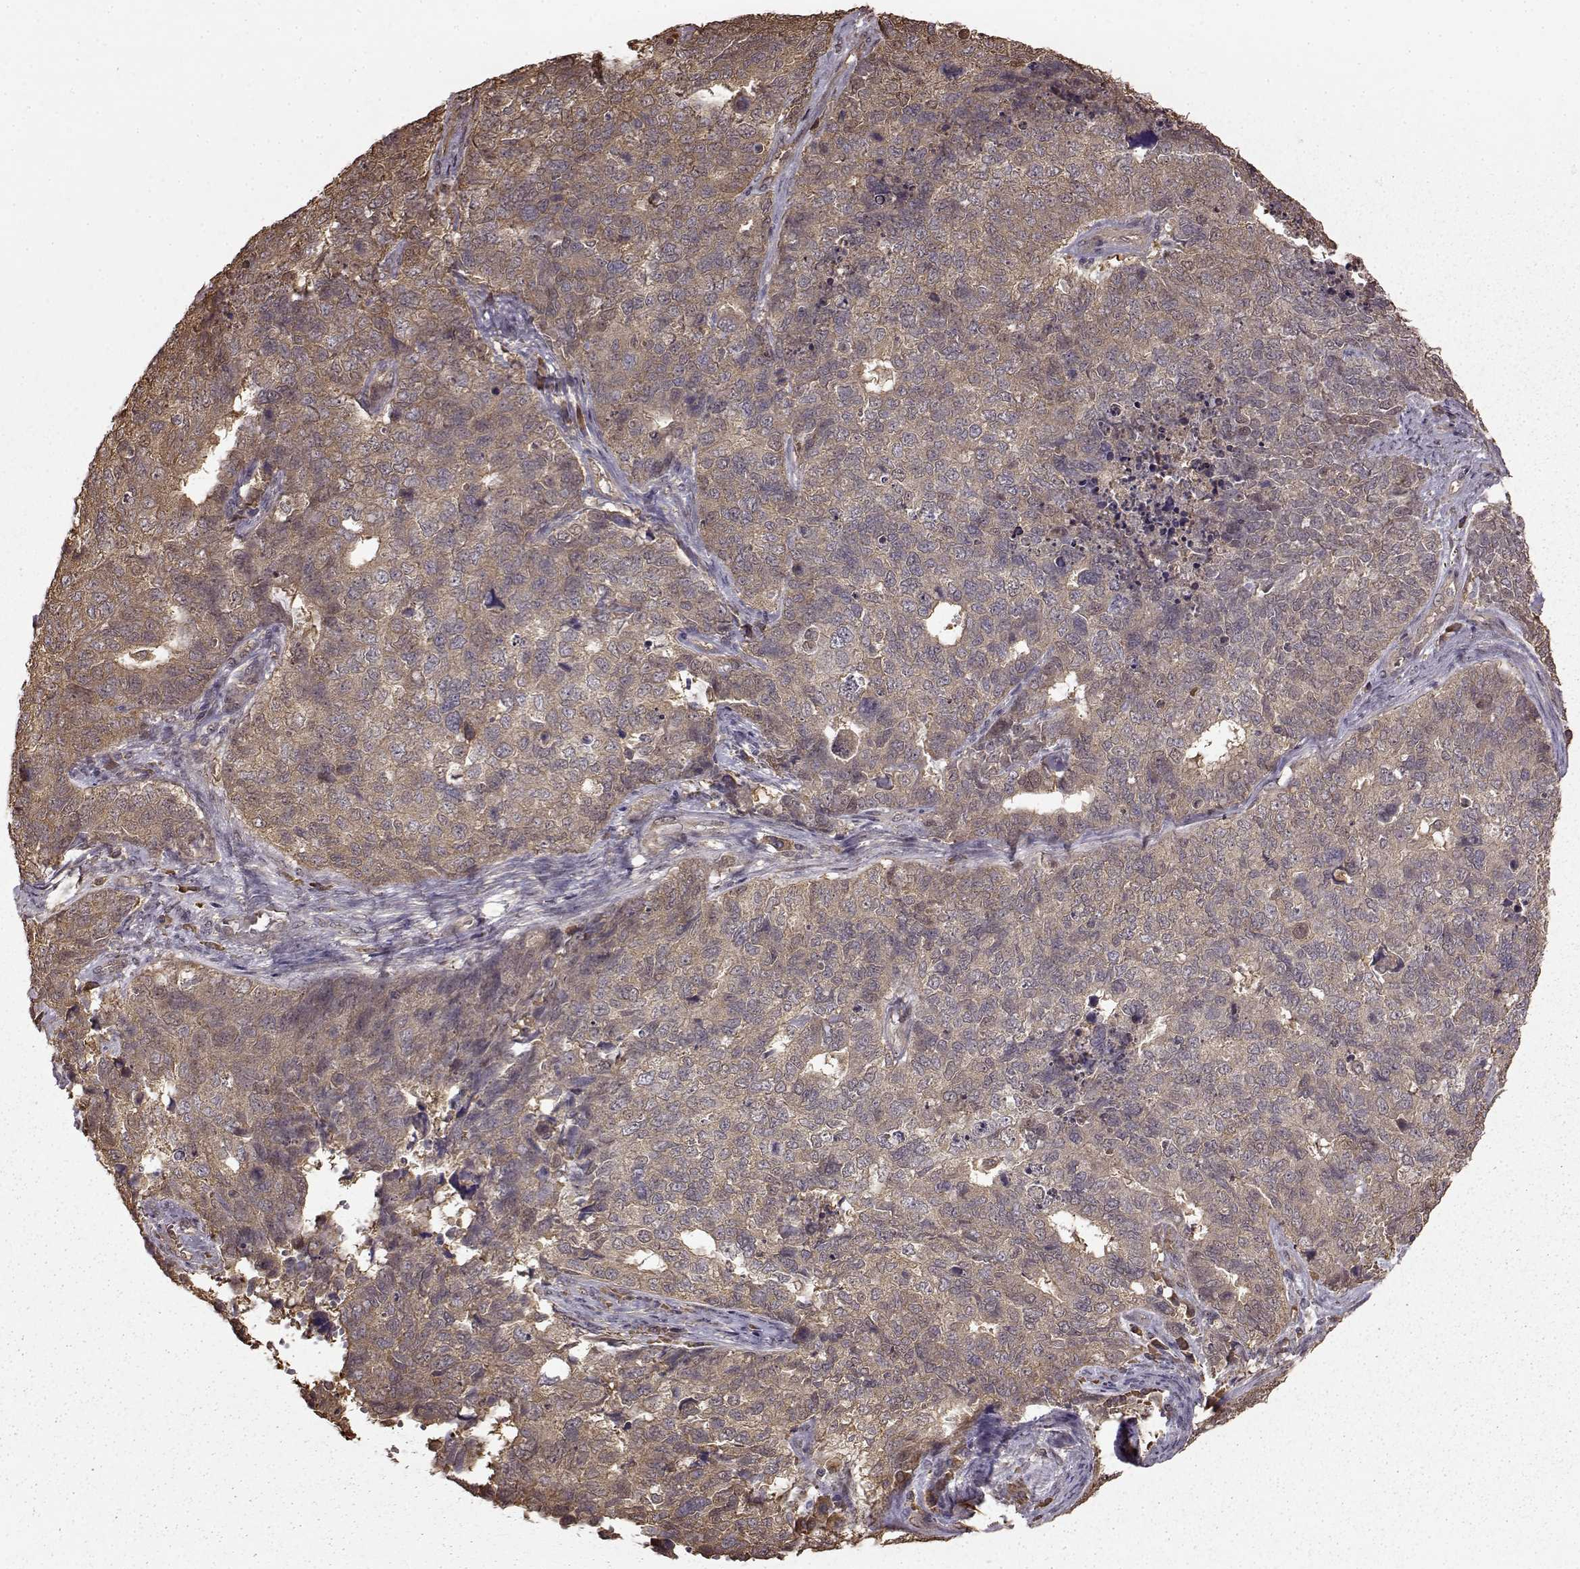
{"staining": {"intensity": "moderate", "quantity": "25%-75%", "location": "cytoplasmic/membranous"}, "tissue": "cervical cancer", "cell_type": "Tumor cells", "image_type": "cancer", "snomed": [{"axis": "morphology", "description": "Squamous cell carcinoma, NOS"}, {"axis": "topography", "description": "Cervix"}], "caption": "Tumor cells exhibit moderate cytoplasmic/membranous positivity in approximately 25%-75% of cells in cervical squamous cell carcinoma.", "gene": "NME1-NME2", "patient": {"sex": "female", "age": 63}}